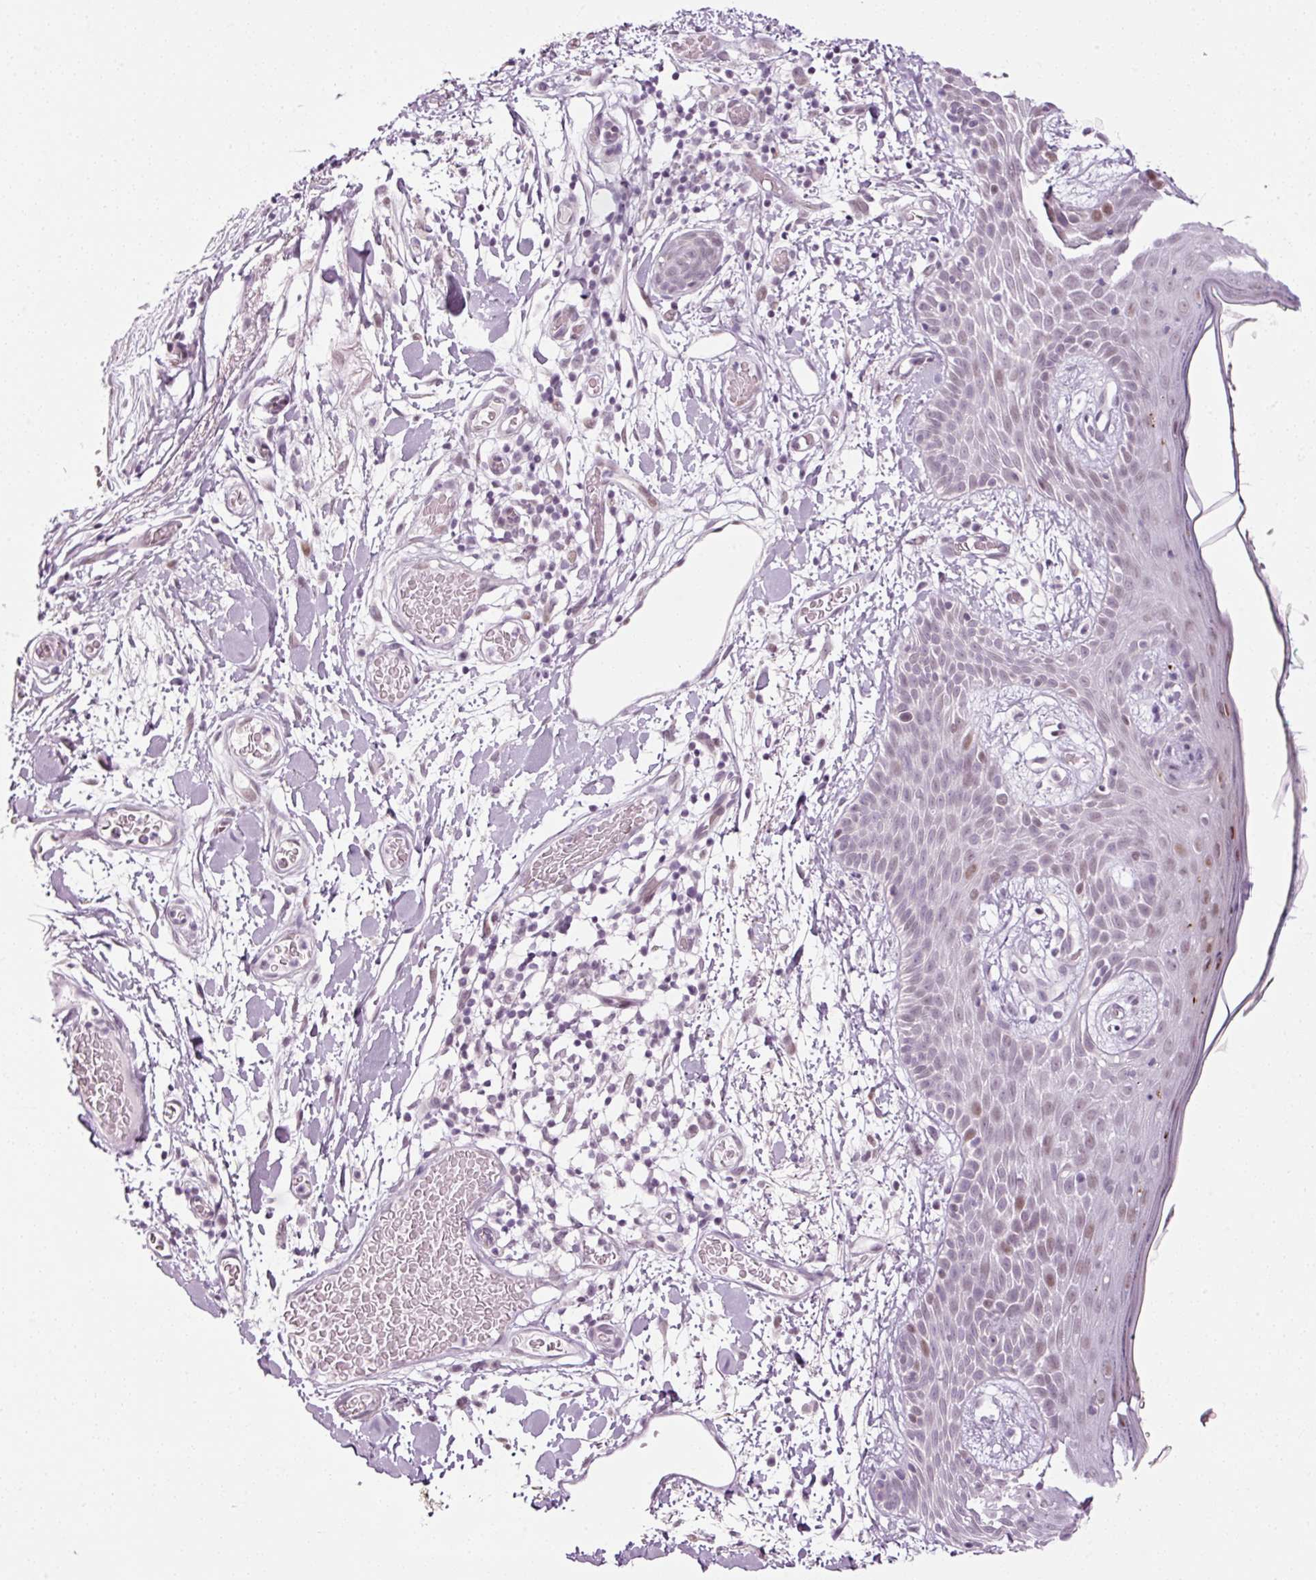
{"staining": {"intensity": "negative", "quantity": "none", "location": "none"}, "tissue": "skin", "cell_type": "Fibroblasts", "image_type": "normal", "snomed": [{"axis": "morphology", "description": "Normal tissue, NOS"}, {"axis": "topography", "description": "Skin"}], "caption": "Protein analysis of normal skin shows no significant staining in fibroblasts.", "gene": "ANKRD20A1", "patient": {"sex": "male", "age": 79}}